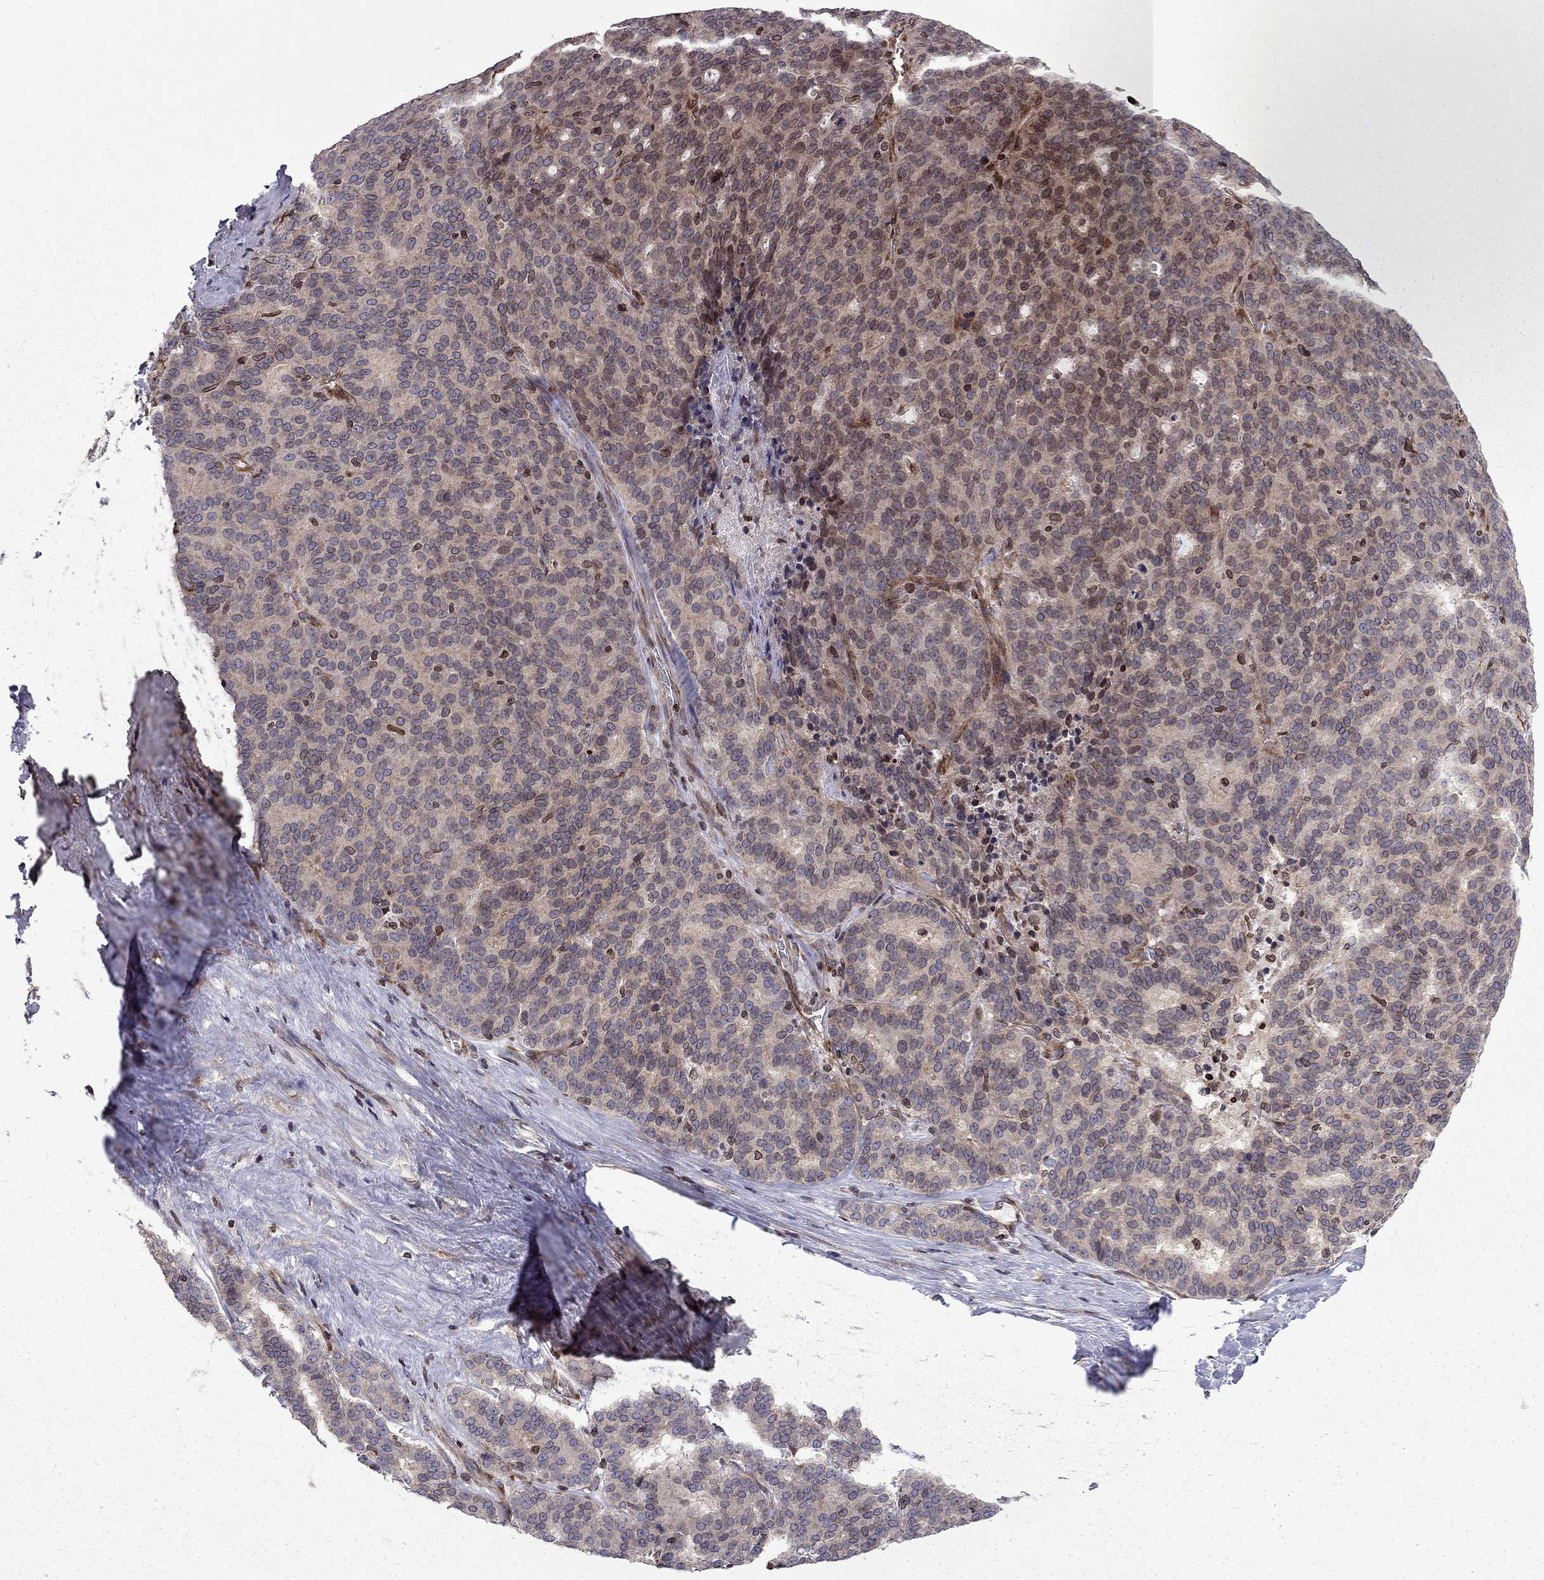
{"staining": {"intensity": "moderate", "quantity": "<25%", "location": "cytoplasmic/membranous"}, "tissue": "liver cancer", "cell_type": "Tumor cells", "image_type": "cancer", "snomed": [{"axis": "morphology", "description": "Cholangiocarcinoma"}, {"axis": "topography", "description": "Liver"}], "caption": "Immunohistochemistry image of neoplastic tissue: human liver cancer (cholangiocarcinoma) stained using immunohistochemistry reveals low levels of moderate protein expression localized specifically in the cytoplasmic/membranous of tumor cells, appearing as a cytoplasmic/membranous brown color.", "gene": "CDC42BPA", "patient": {"sex": "female", "age": 47}}